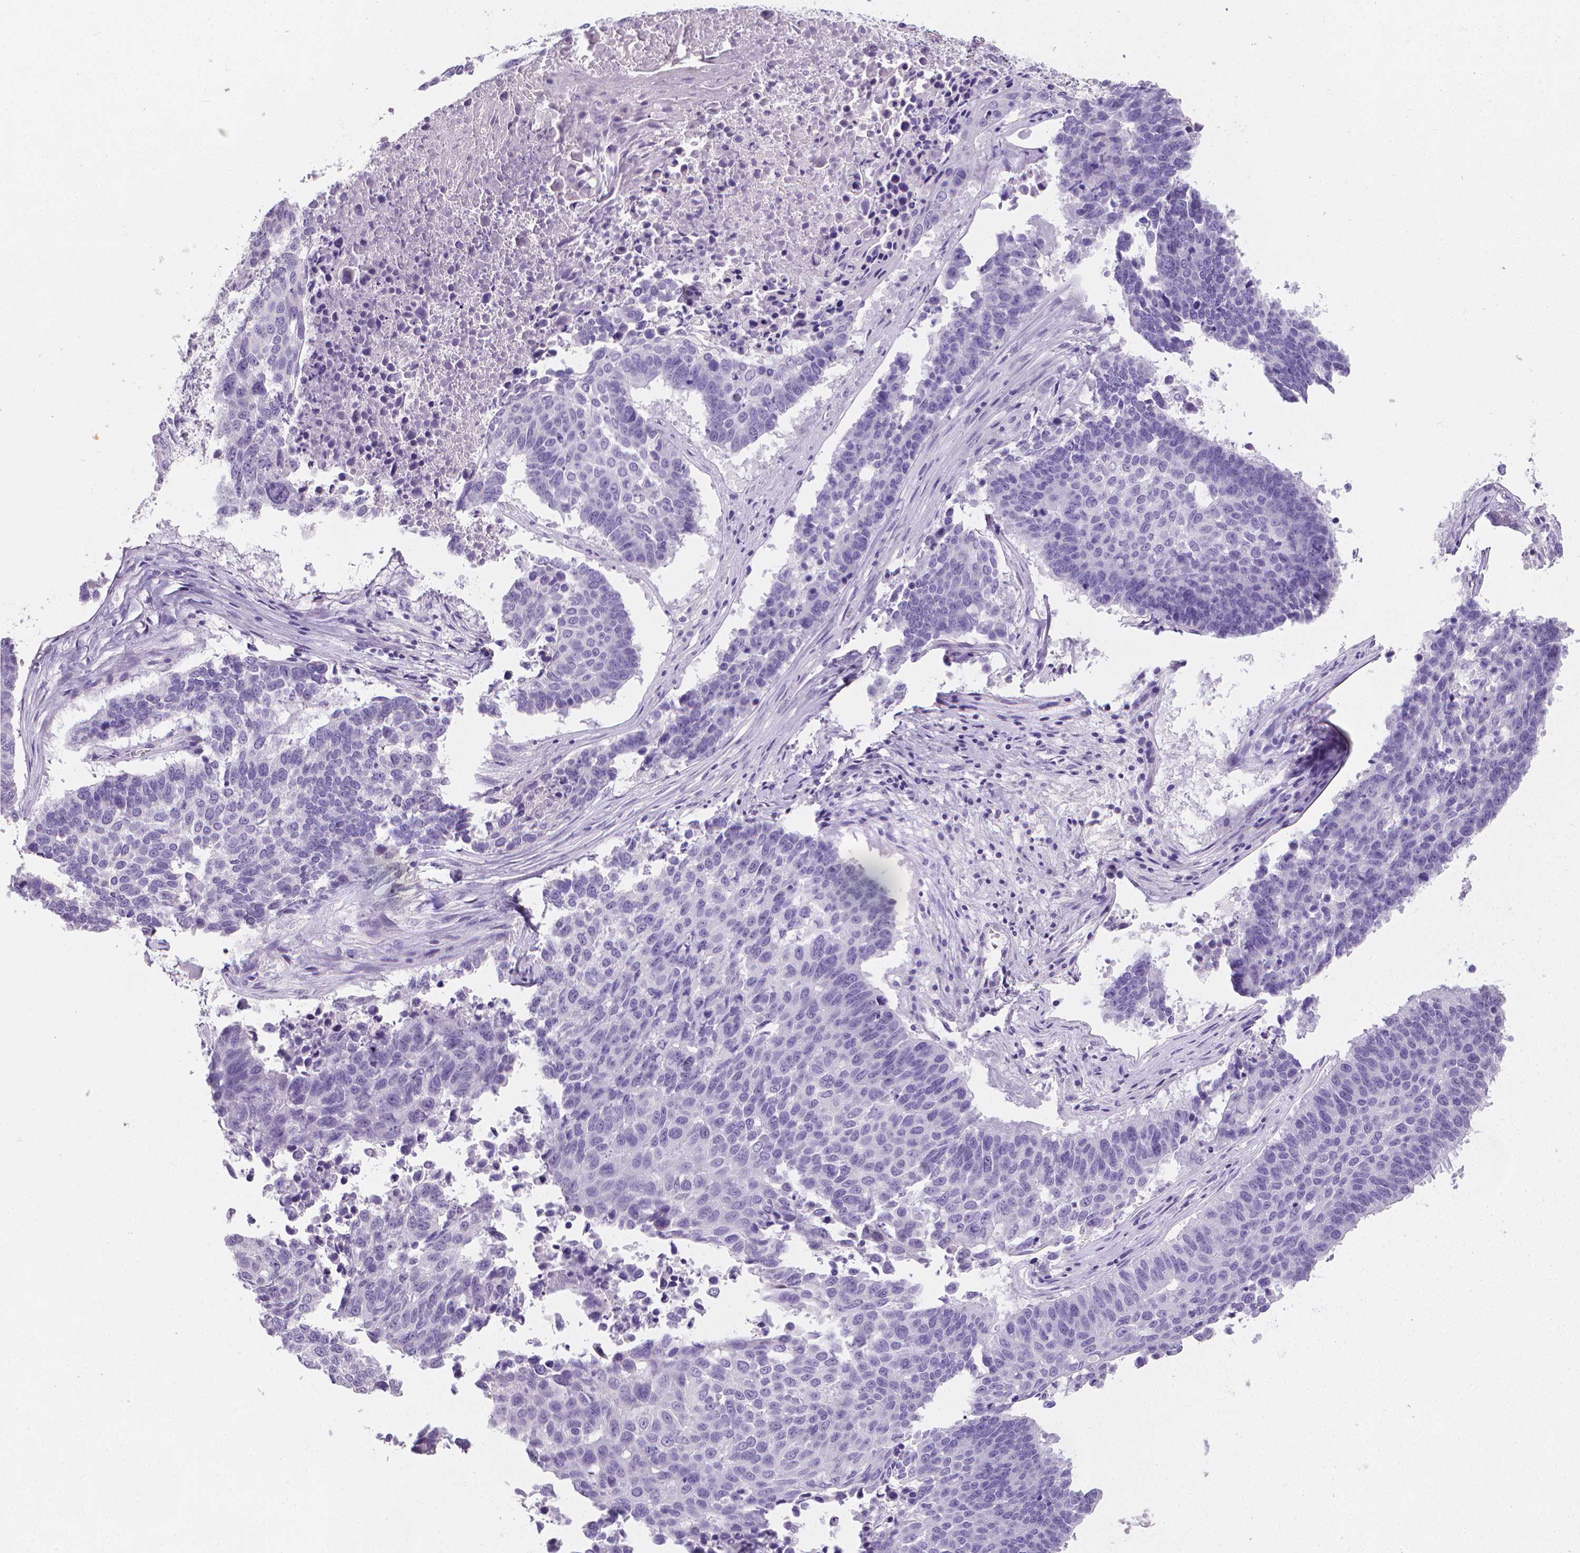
{"staining": {"intensity": "negative", "quantity": "none", "location": "none"}, "tissue": "lung cancer", "cell_type": "Tumor cells", "image_type": "cancer", "snomed": [{"axis": "morphology", "description": "Squamous cell carcinoma, NOS"}, {"axis": "topography", "description": "Lung"}], "caption": "Micrograph shows no significant protein positivity in tumor cells of squamous cell carcinoma (lung).", "gene": "XPNPEP2", "patient": {"sex": "male", "age": 73}}